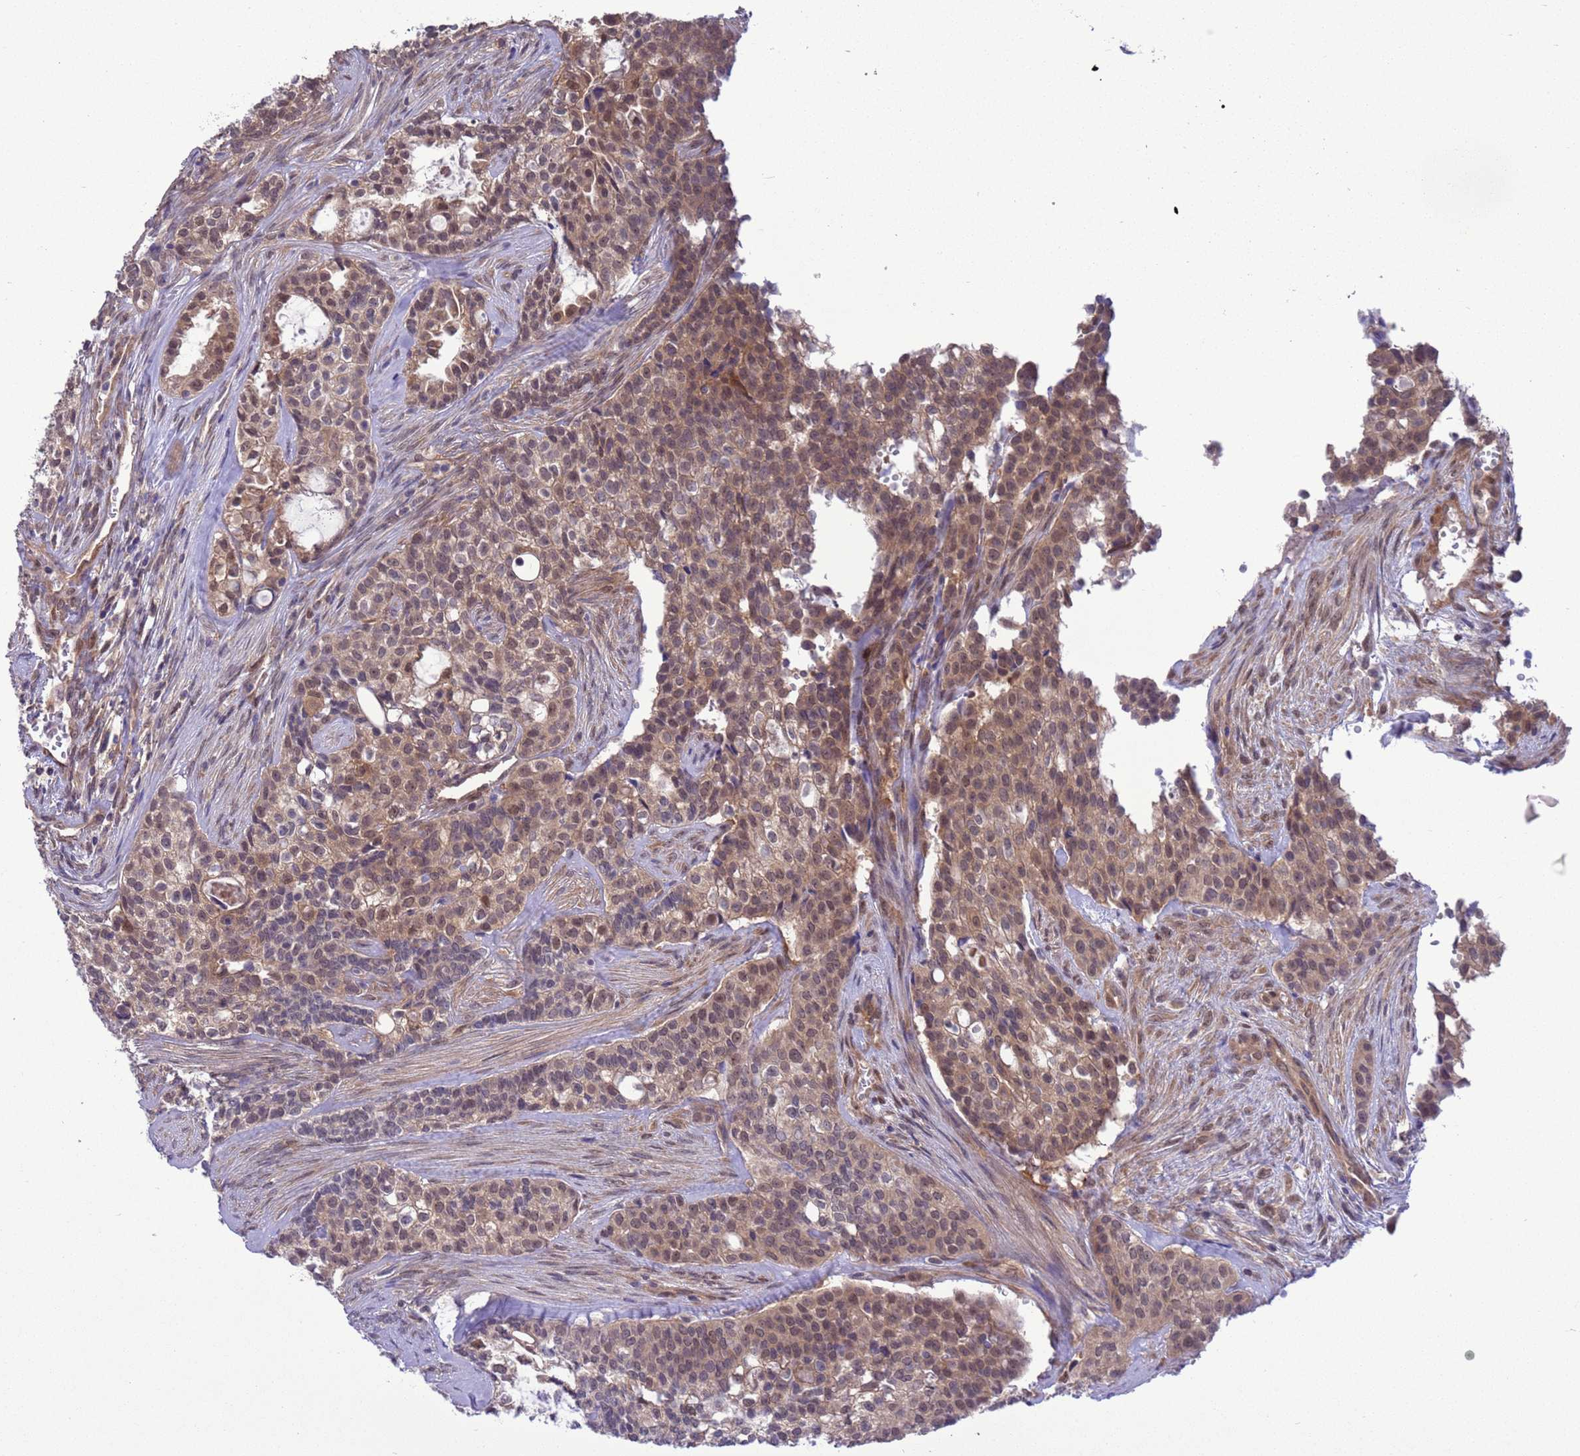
{"staining": {"intensity": "moderate", "quantity": ">75%", "location": "cytoplasmic/membranous,nuclear"}, "tissue": "head and neck cancer", "cell_type": "Tumor cells", "image_type": "cancer", "snomed": [{"axis": "morphology", "description": "Adenocarcinoma, NOS"}, {"axis": "topography", "description": "Head-Neck"}], "caption": "This photomicrograph shows immunohistochemistry (IHC) staining of head and neck cancer (adenocarcinoma), with medium moderate cytoplasmic/membranous and nuclear expression in about >75% of tumor cells.", "gene": "ZNF461", "patient": {"sex": "male", "age": 81}}